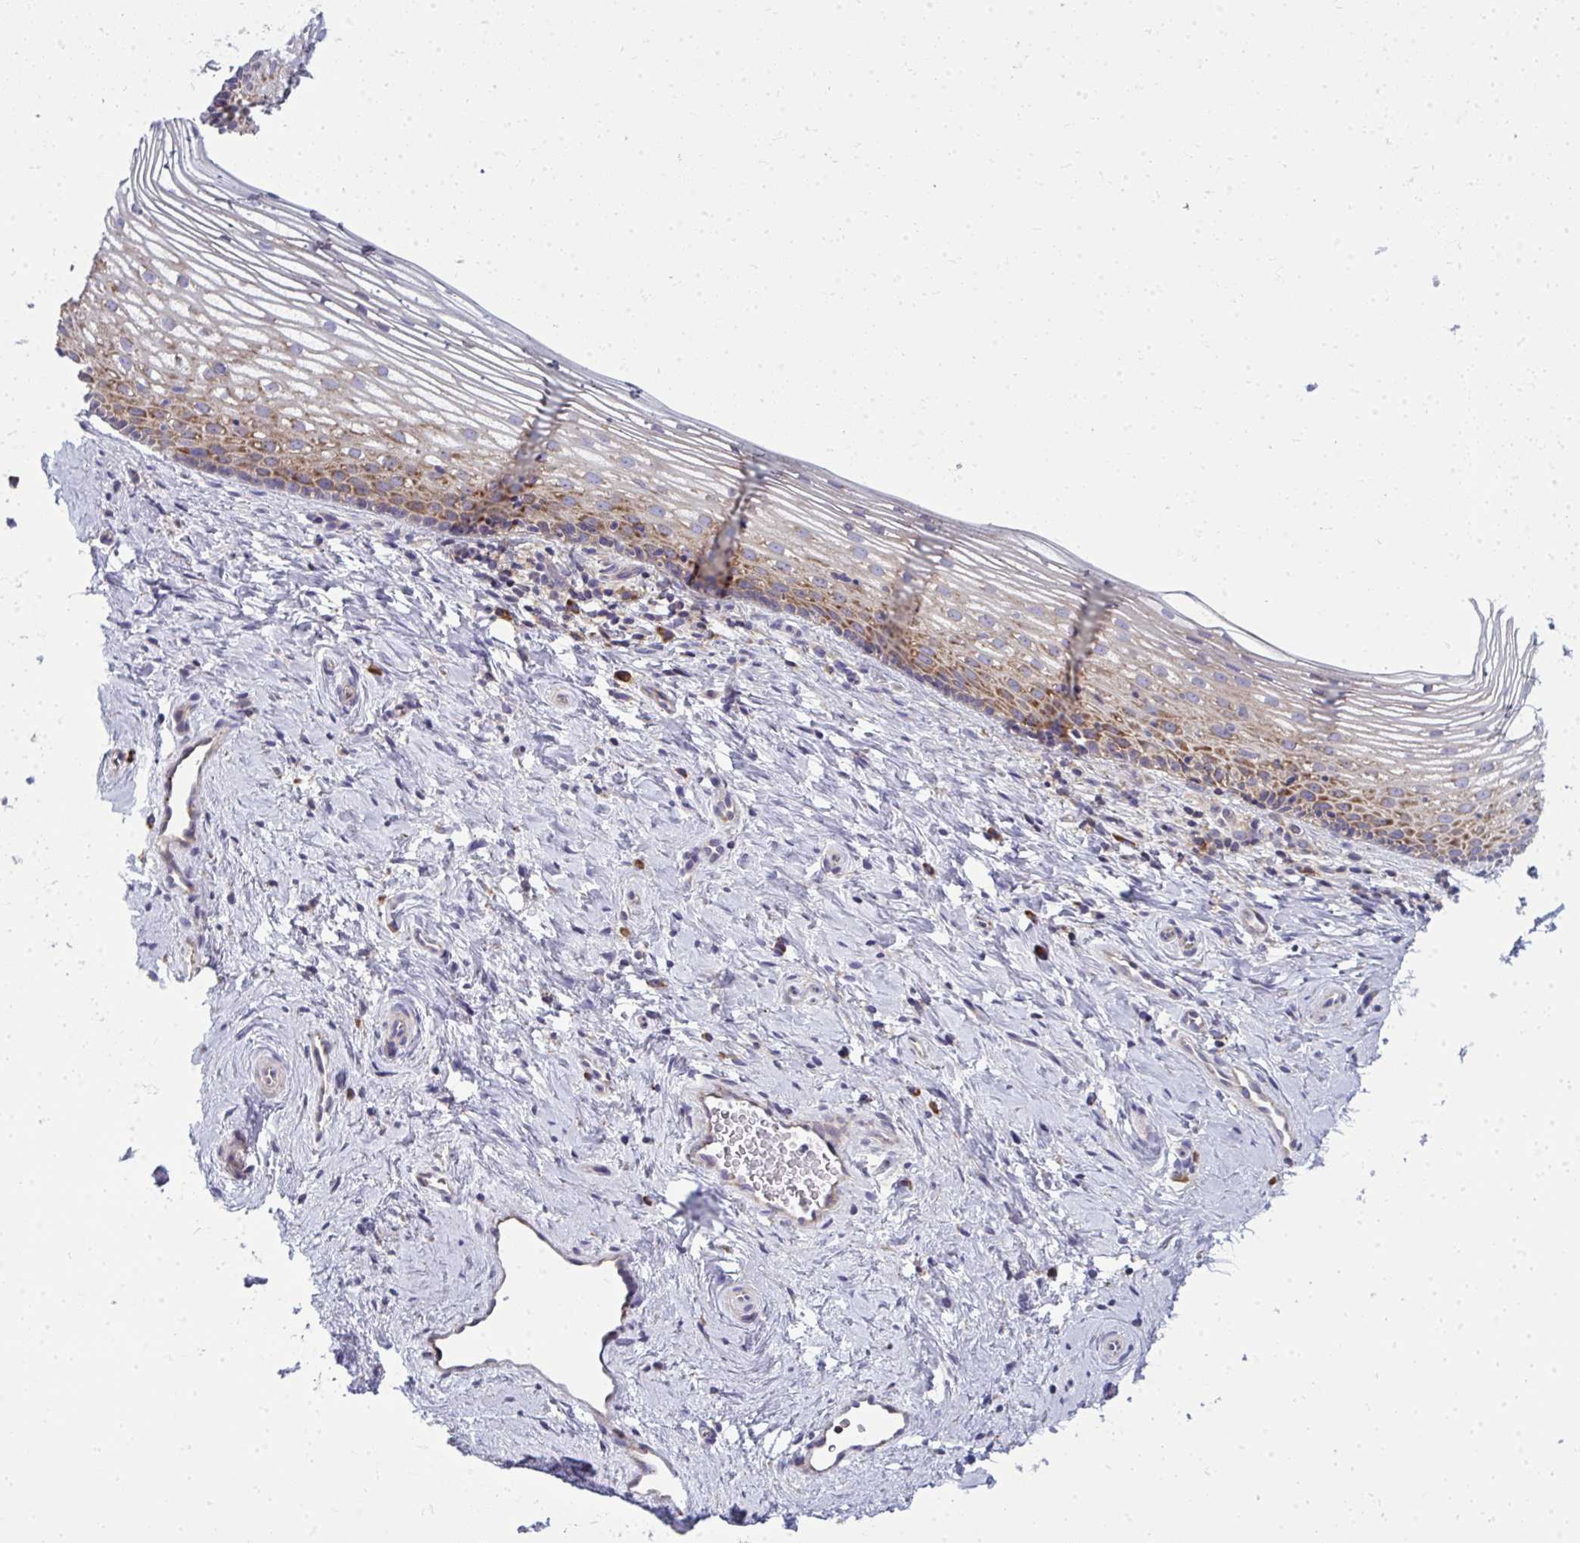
{"staining": {"intensity": "moderate", "quantity": "25%-75%", "location": "cytoplasmic/membranous"}, "tissue": "vagina", "cell_type": "Squamous epithelial cells", "image_type": "normal", "snomed": [{"axis": "morphology", "description": "Normal tissue, NOS"}, {"axis": "topography", "description": "Vagina"}], "caption": "Protein staining of normal vagina reveals moderate cytoplasmic/membranous staining in about 25%-75% of squamous epithelial cells. The protein of interest is shown in brown color, while the nuclei are stained blue.", "gene": "GFPT2", "patient": {"sex": "female", "age": 51}}